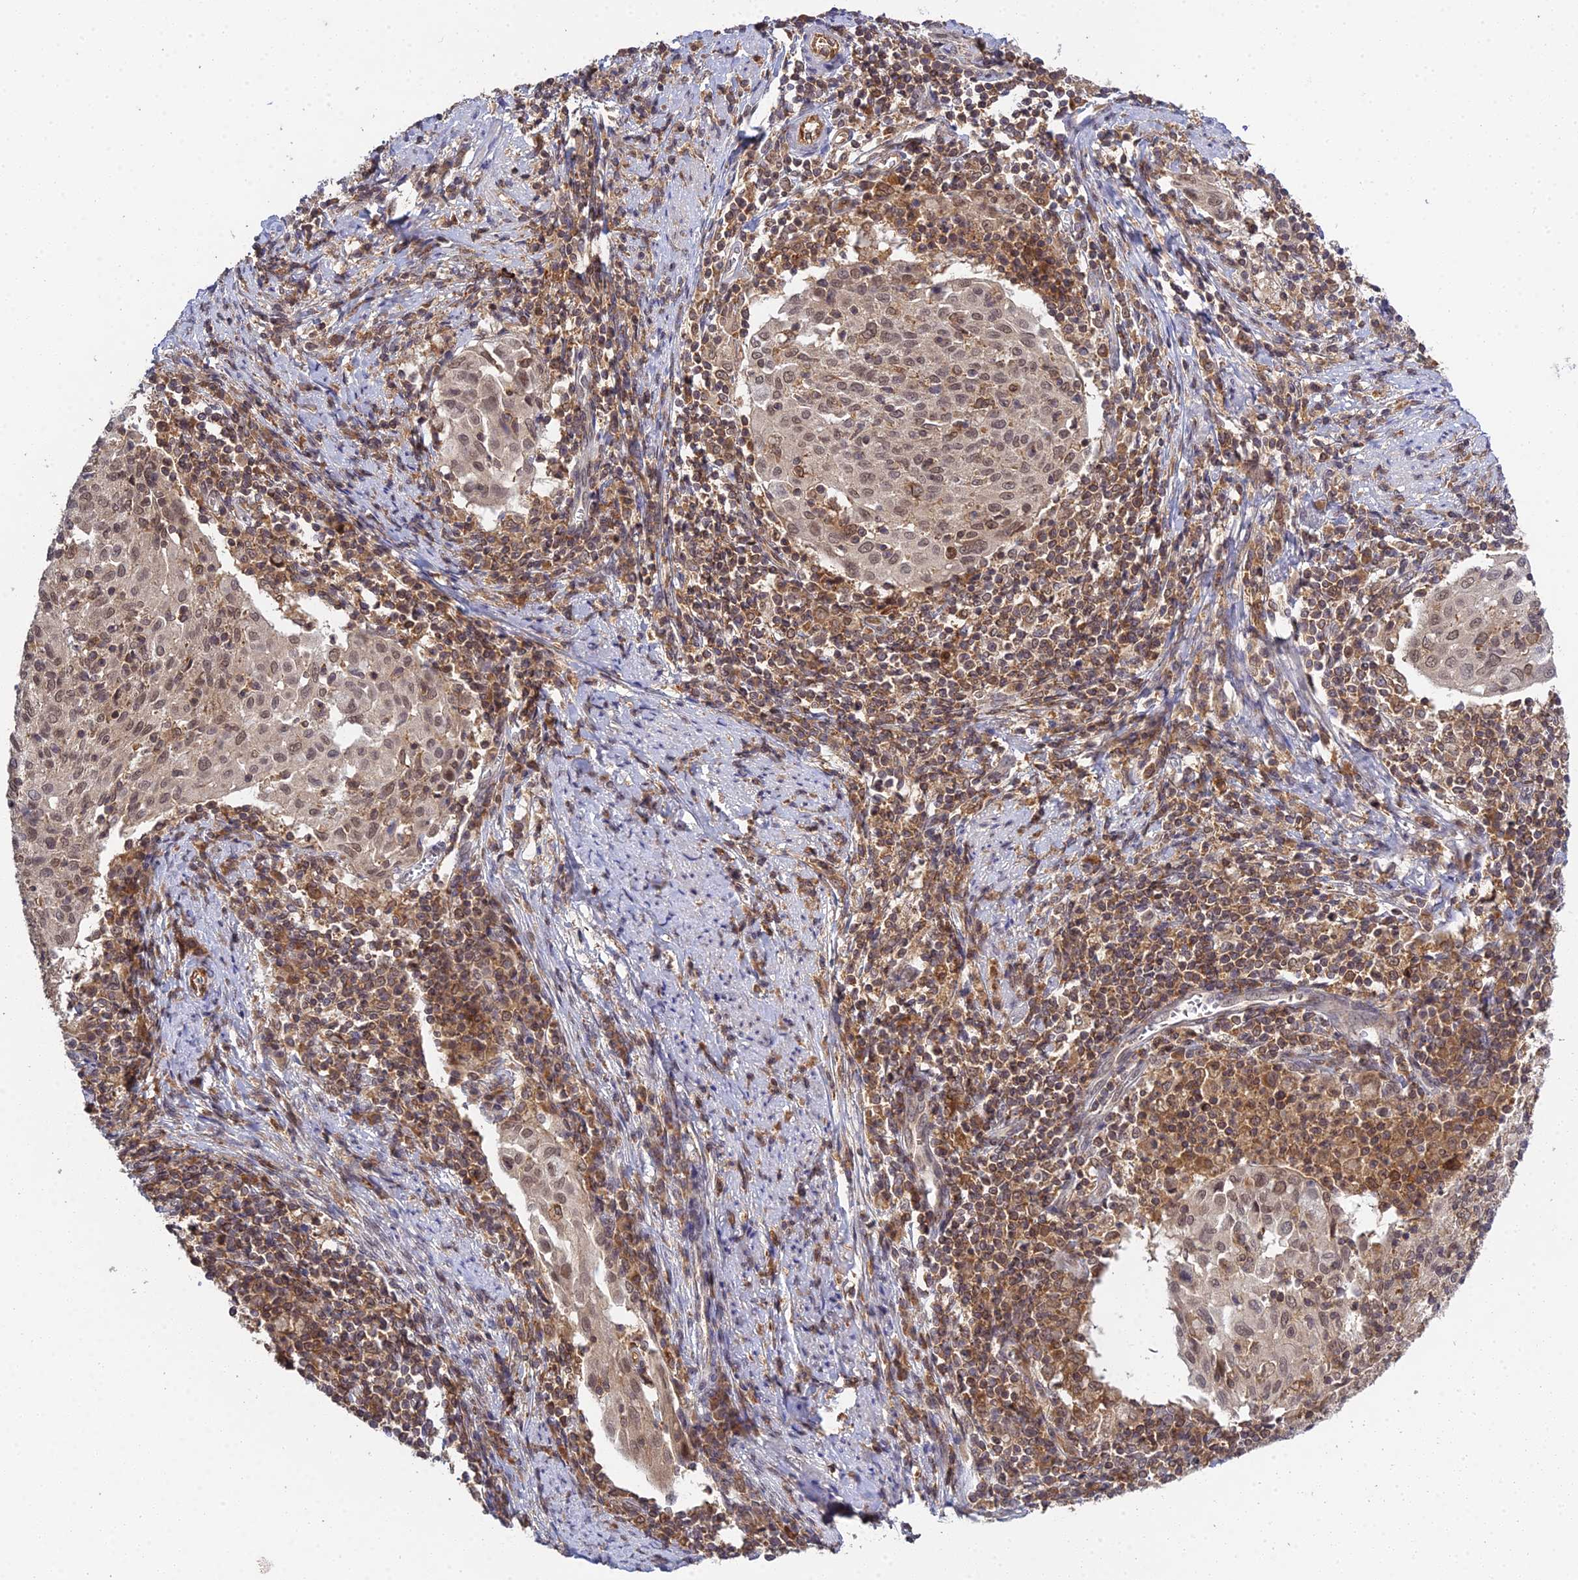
{"staining": {"intensity": "moderate", "quantity": ">75%", "location": "nuclear"}, "tissue": "cervical cancer", "cell_type": "Tumor cells", "image_type": "cancer", "snomed": [{"axis": "morphology", "description": "Squamous cell carcinoma, NOS"}, {"axis": "topography", "description": "Cervix"}], "caption": "Squamous cell carcinoma (cervical) was stained to show a protein in brown. There is medium levels of moderate nuclear expression in about >75% of tumor cells.", "gene": "TPRX1", "patient": {"sex": "female", "age": 52}}